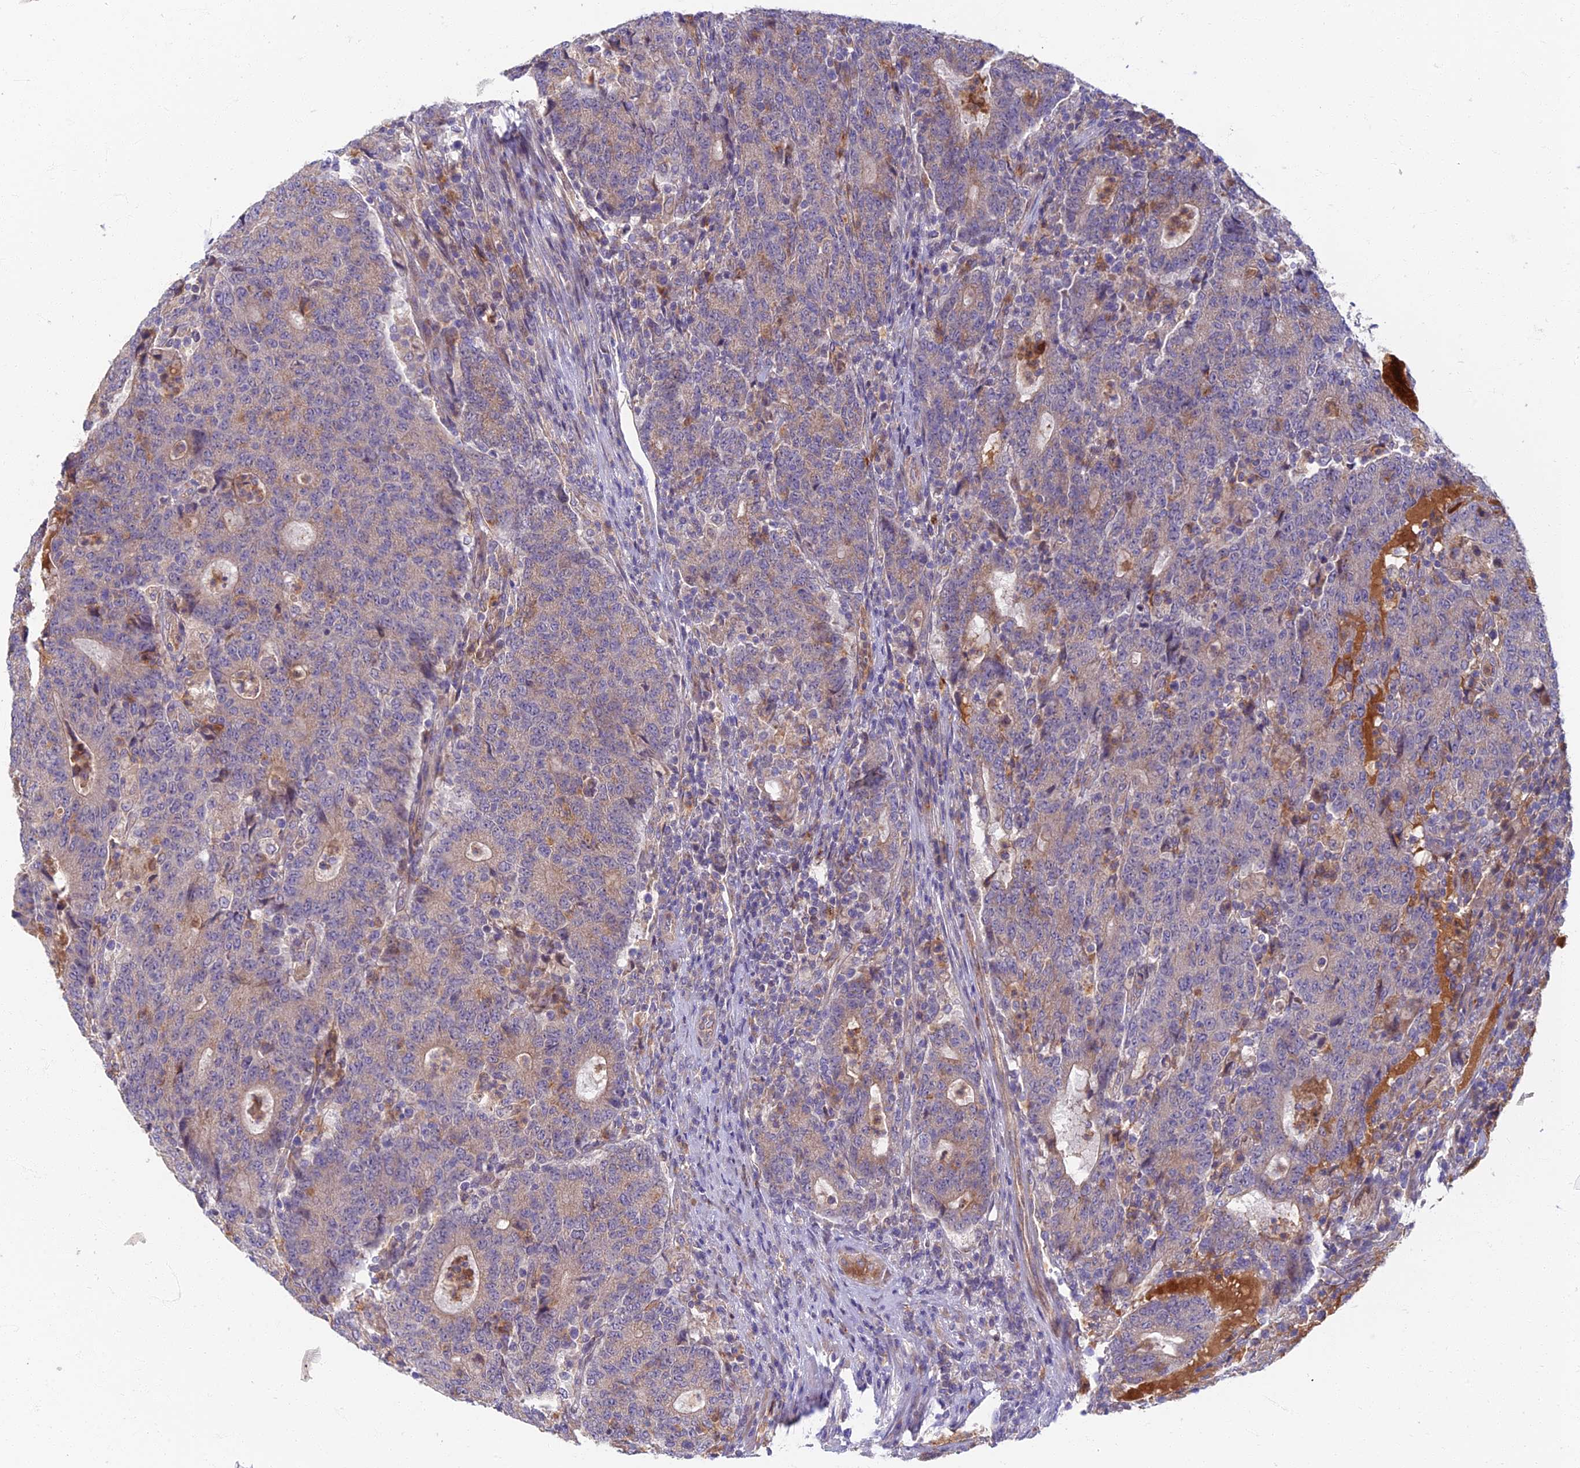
{"staining": {"intensity": "weak", "quantity": "25%-75%", "location": "cytoplasmic/membranous"}, "tissue": "colorectal cancer", "cell_type": "Tumor cells", "image_type": "cancer", "snomed": [{"axis": "morphology", "description": "Adenocarcinoma, NOS"}, {"axis": "topography", "description": "Colon"}], "caption": "Human colorectal adenocarcinoma stained for a protein (brown) shows weak cytoplasmic/membranous positive expression in about 25%-75% of tumor cells.", "gene": "SOGA1", "patient": {"sex": "female", "age": 75}}